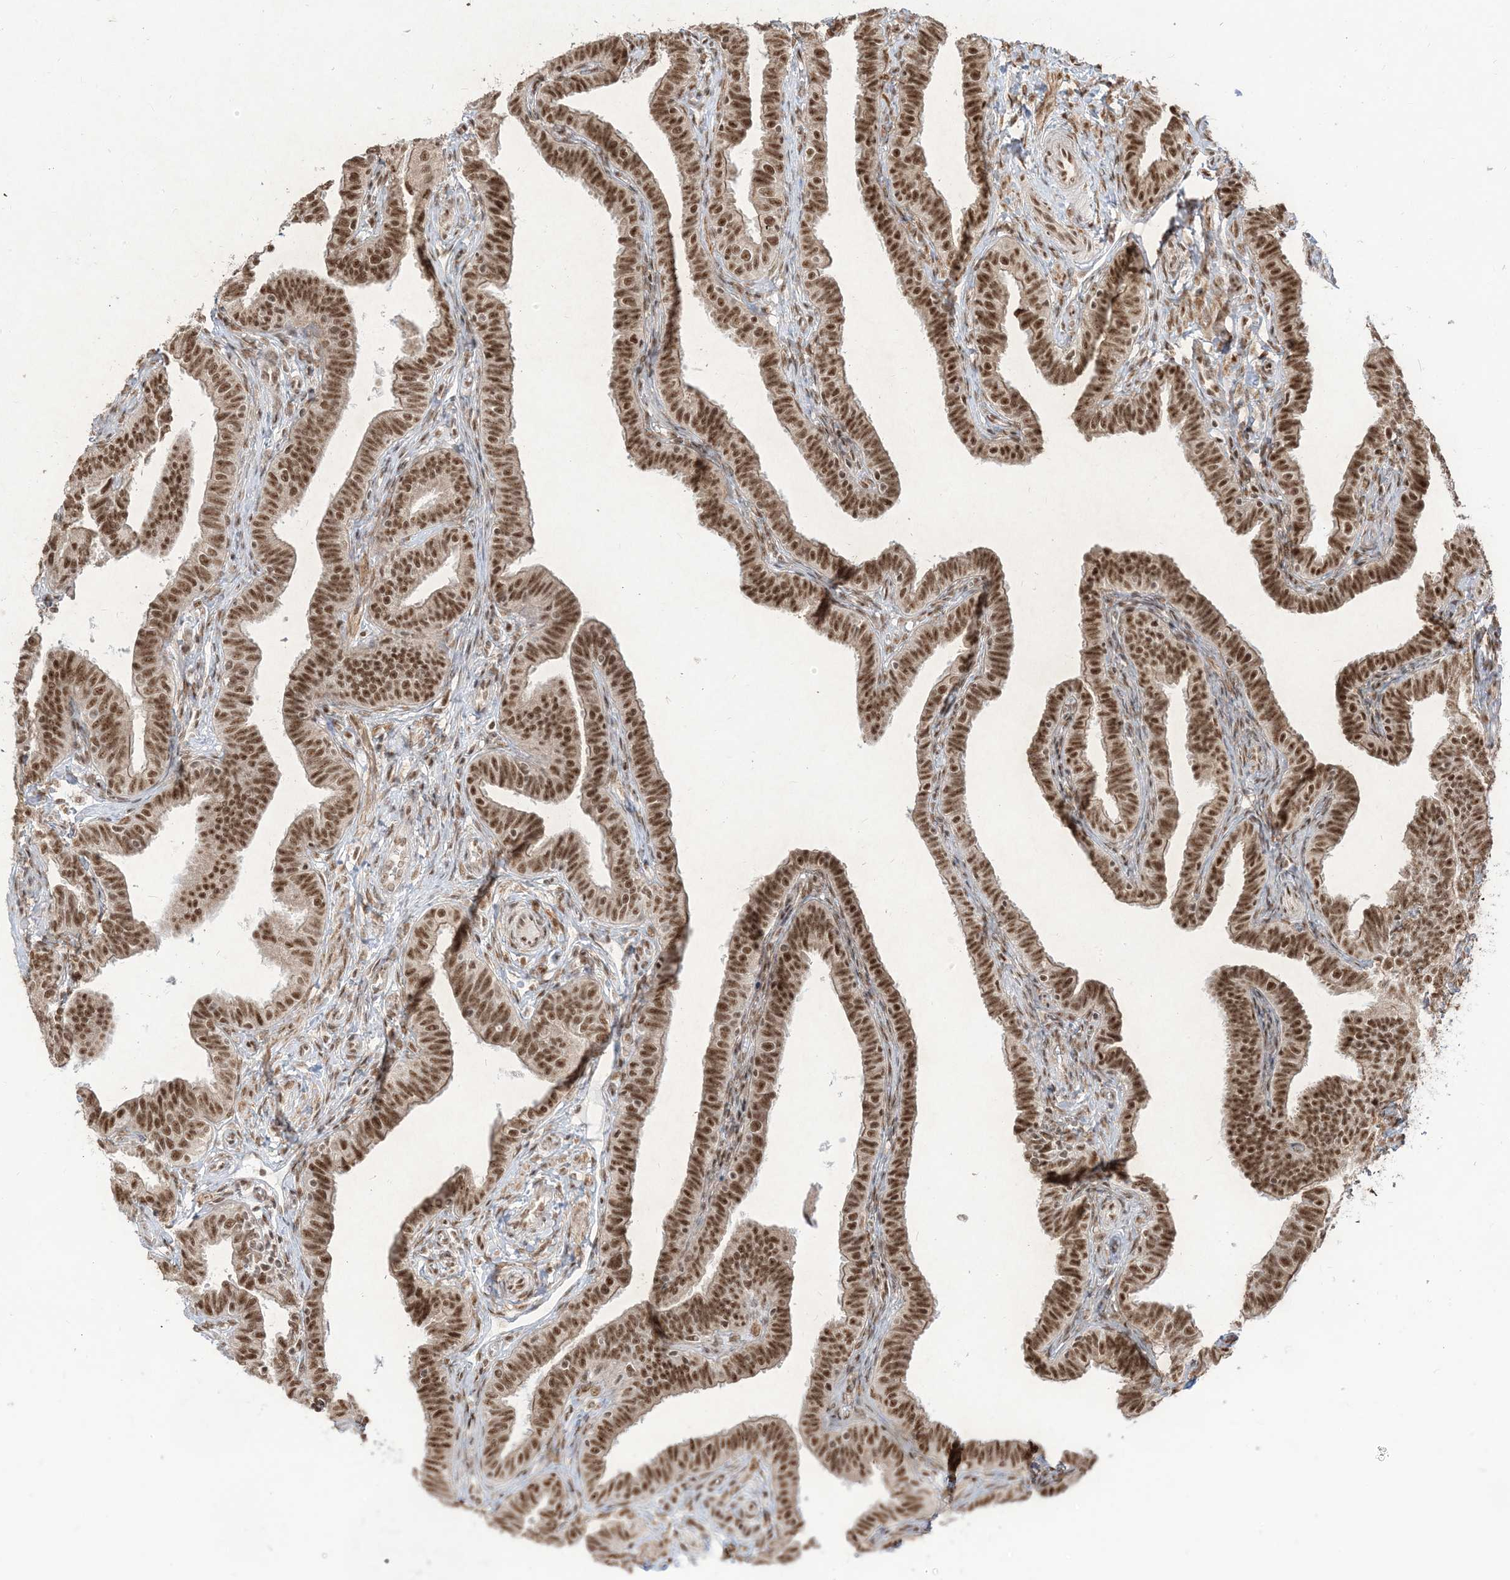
{"staining": {"intensity": "strong", "quantity": ">75%", "location": "nuclear"}, "tissue": "fallopian tube", "cell_type": "Glandular cells", "image_type": "normal", "snomed": [{"axis": "morphology", "description": "Normal tissue, NOS"}, {"axis": "topography", "description": "Fallopian tube"}], "caption": "A brown stain shows strong nuclear expression of a protein in glandular cells of normal fallopian tube.", "gene": "ARGLU1", "patient": {"sex": "female", "age": 39}}